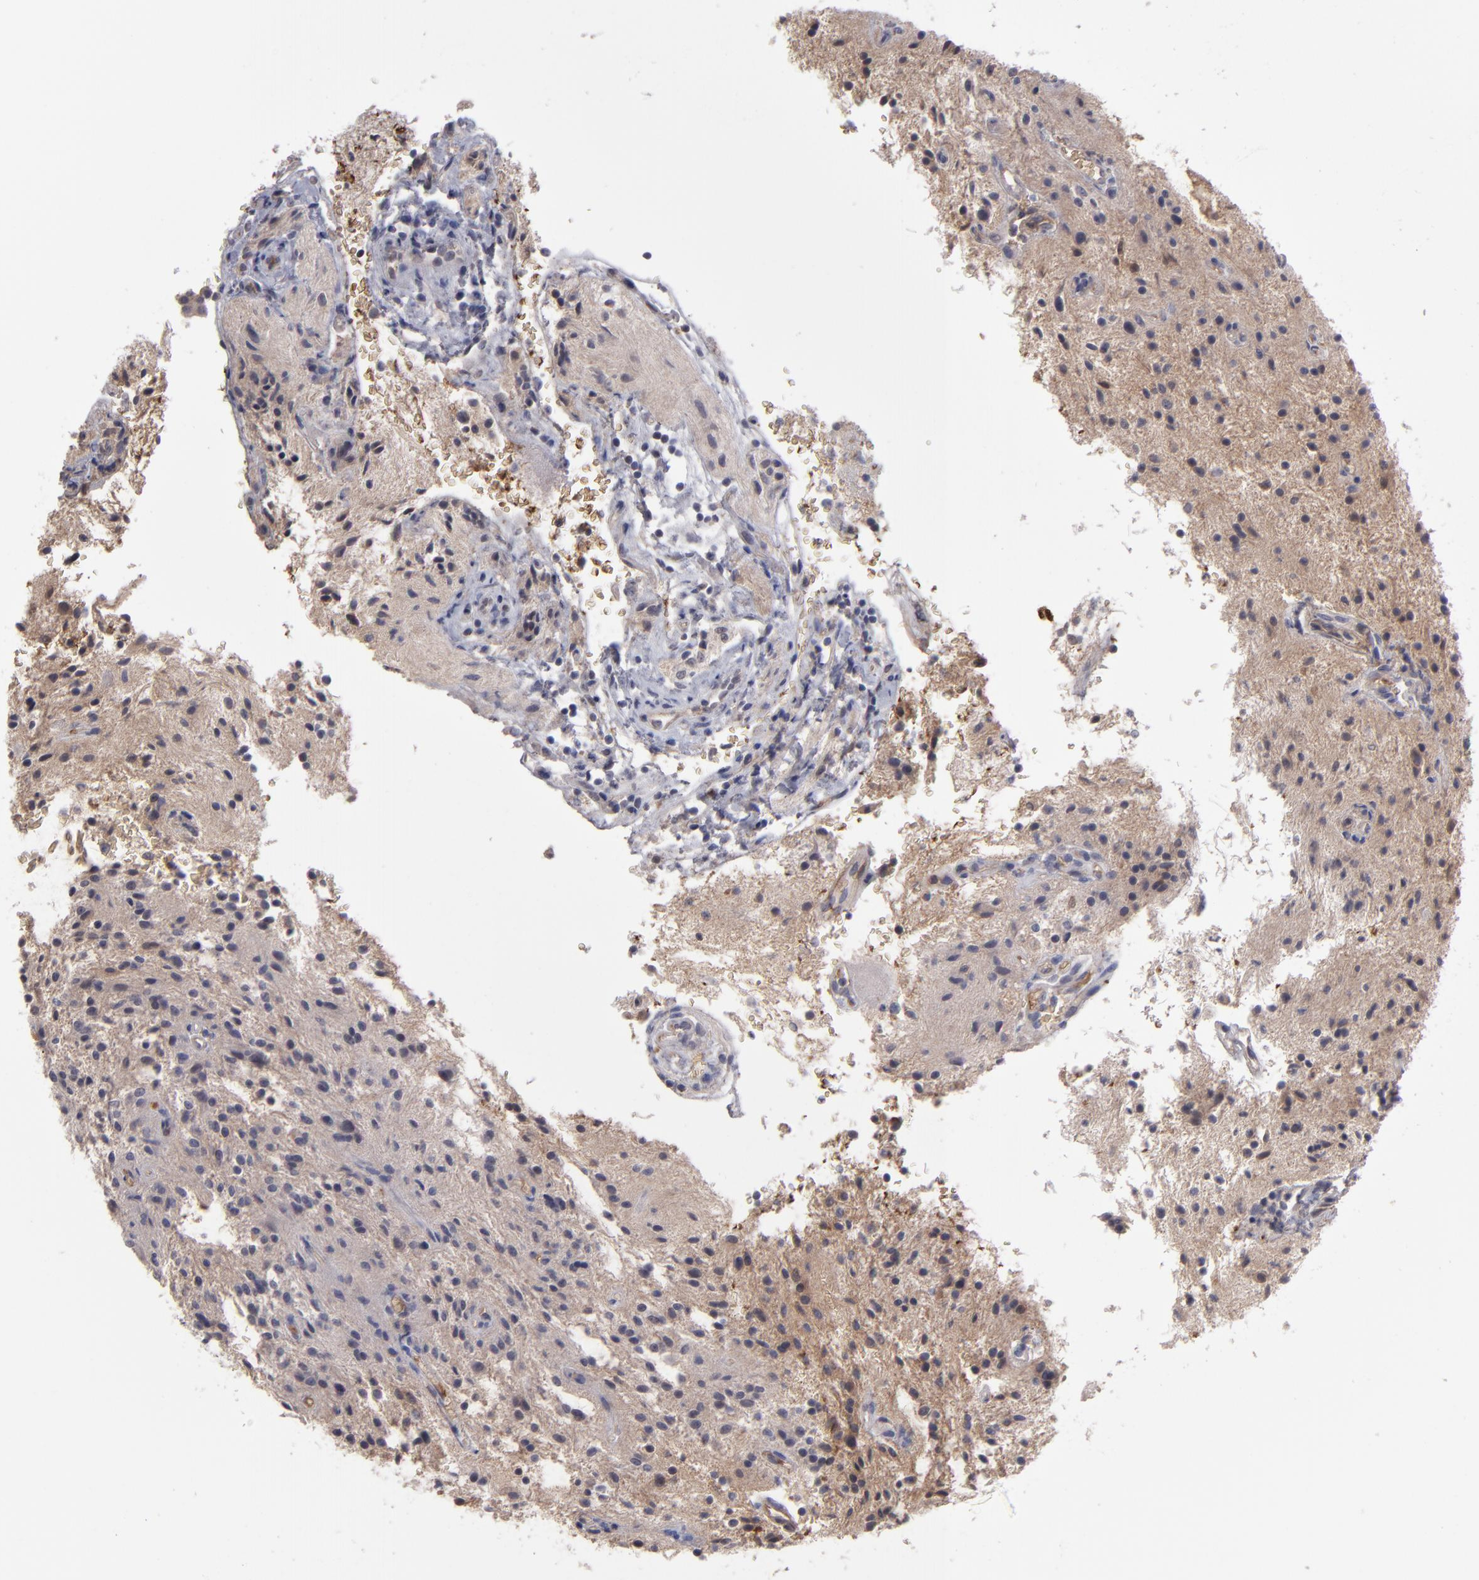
{"staining": {"intensity": "negative", "quantity": "none", "location": "none"}, "tissue": "glioma", "cell_type": "Tumor cells", "image_type": "cancer", "snomed": [{"axis": "morphology", "description": "Glioma, malignant, NOS"}, {"axis": "topography", "description": "Cerebellum"}], "caption": "The photomicrograph demonstrates no significant positivity in tumor cells of glioma (malignant).", "gene": "ITIH4", "patient": {"sex": "female", "age": 10}}